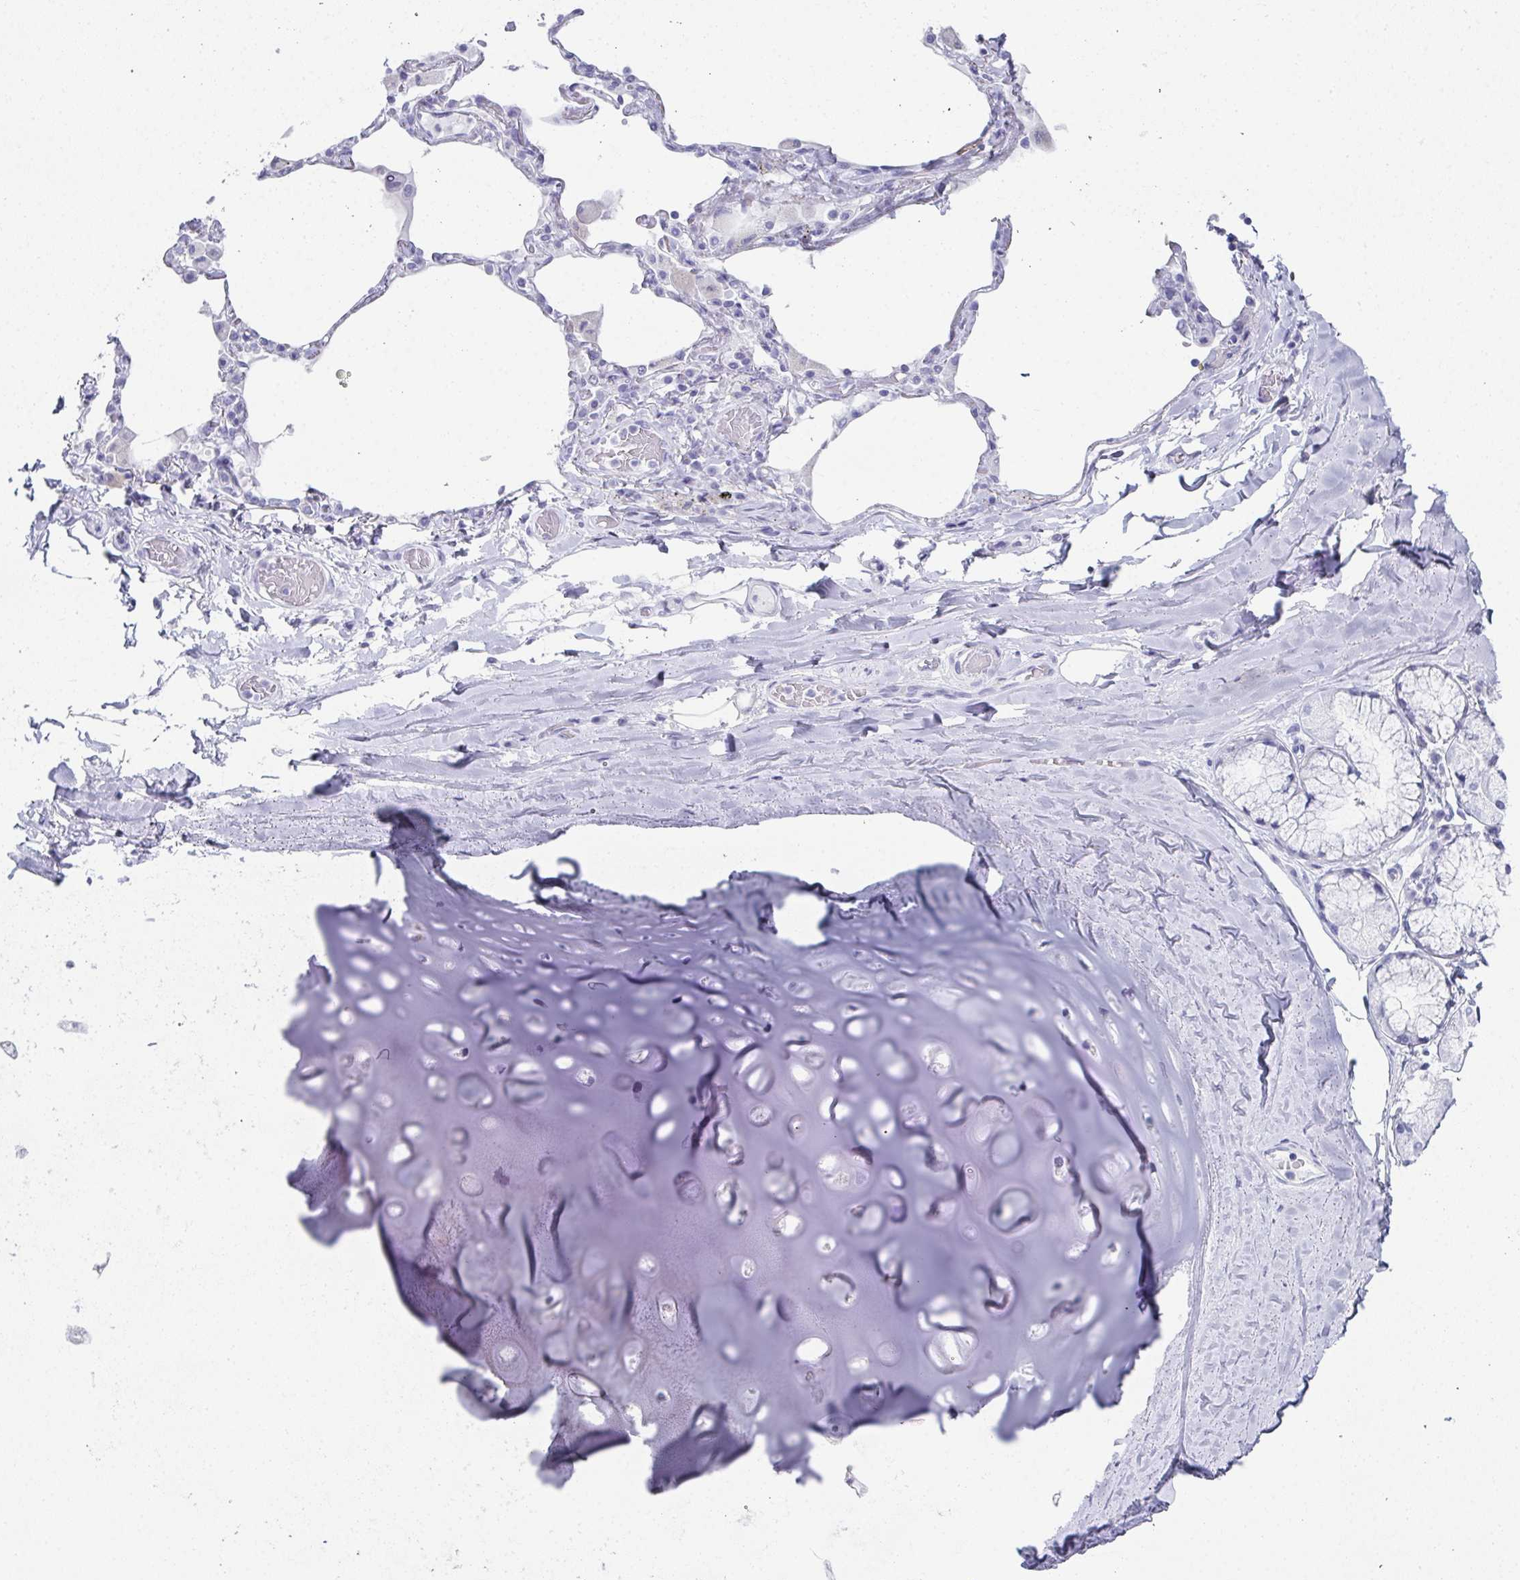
{"staining": {"intensity": "negative", "quantity": "none", "location": "none"}, "tissue": "adipose tissue", "cell_type": "Adipocytes", "image_type": "normal", "snomed": [{"axis": "morphology", "description": "Normal tissue, NOS"}, {"axis": "topography", "description": "Cartilage tissue"}, {"axis": "topography", "description": "Bronchus"}], "caption": "Human adipose tissue stained for a protein using immunohistochemistry (IHC) reveals no expression in adipocytes.", "gene": "SYCP1", "patient": {"sex": "male", "age": 64}}